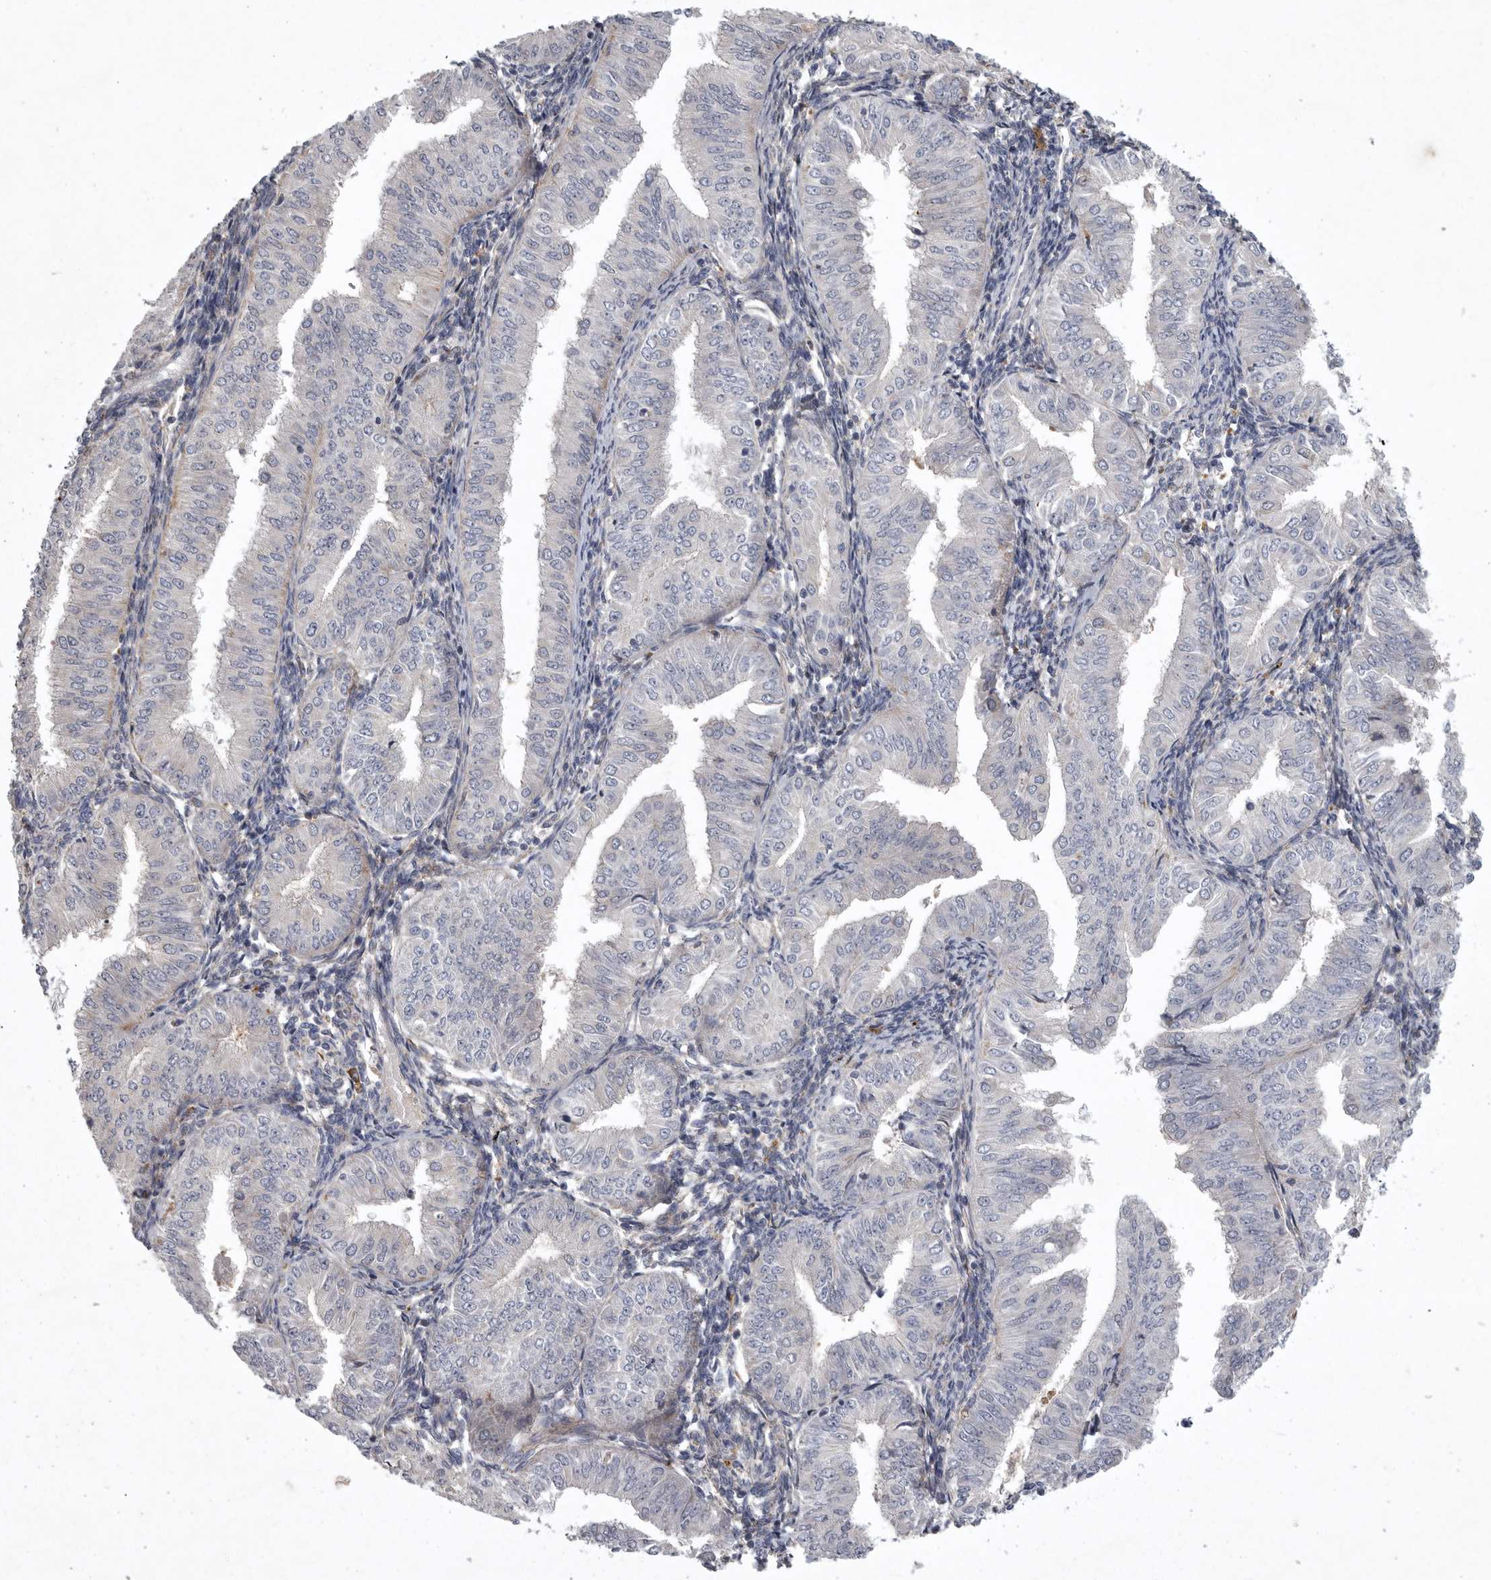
{"staining": {"intensity": "weak", "quantity": "25%-75%", "location": "cytoplasmic/membranous"}, "tissue": "endometrial cancer", "cell_type": "Tumor cells", "image_type": "cancer", "snomed": [{"axis": "morphology", "description": "Normal tissue, NOS"}, {"axis": "morphology", "description": "Adenocarcinoma, NOS"}, {"axis": "topography", "description": "Endometrium"}], "caption": "High-power microscopy captured an immunohistochemistry (IHC) histopathology image of endometrial adenocarcinoma, revealing weak cytoplasmic/membranous positivity in about 25%-75% of tumor cells.", "gene": "LAMTOR3", "patient": {"sex": "female", "age": 53}}